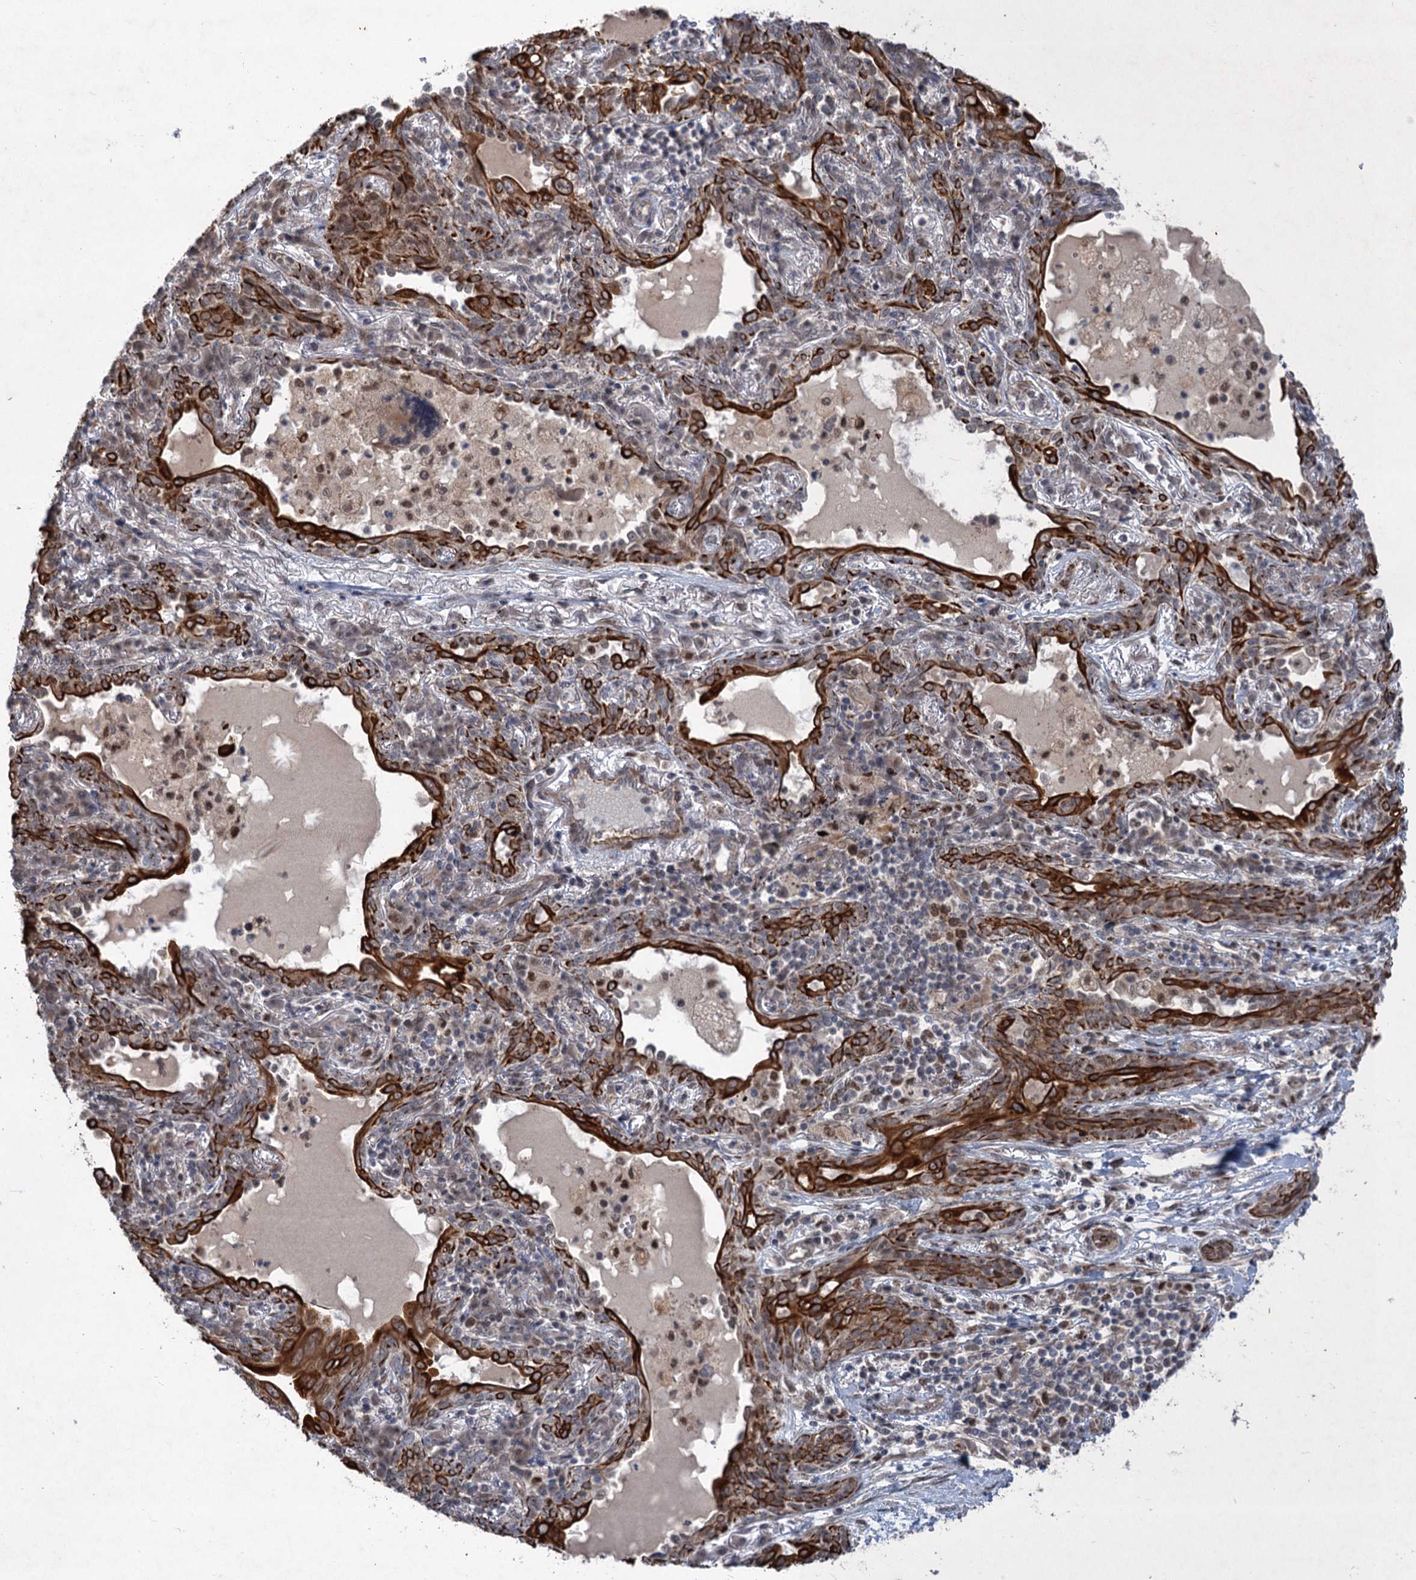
{"staining": {"intensity": "strong", "quantity": "25%-75%", "location": "cytoplasmic/membranous"}, "tissue": "lung cancer", "cell_type": "Tumor cells", "image_type": "cancer", "snomed": [{"axis": "morphology", "description": "Squamous cell carcinoma, NOS"}, {"axis": "topography", "description": "Lung"}], "caption": "Protein expression by IHC shows strong cytoplasmic/membranous positivity in about 25%-75% of tumor cells in lung cancer.", "gene": "TTC31", "patient": {"sex": "female", "age": 70}}